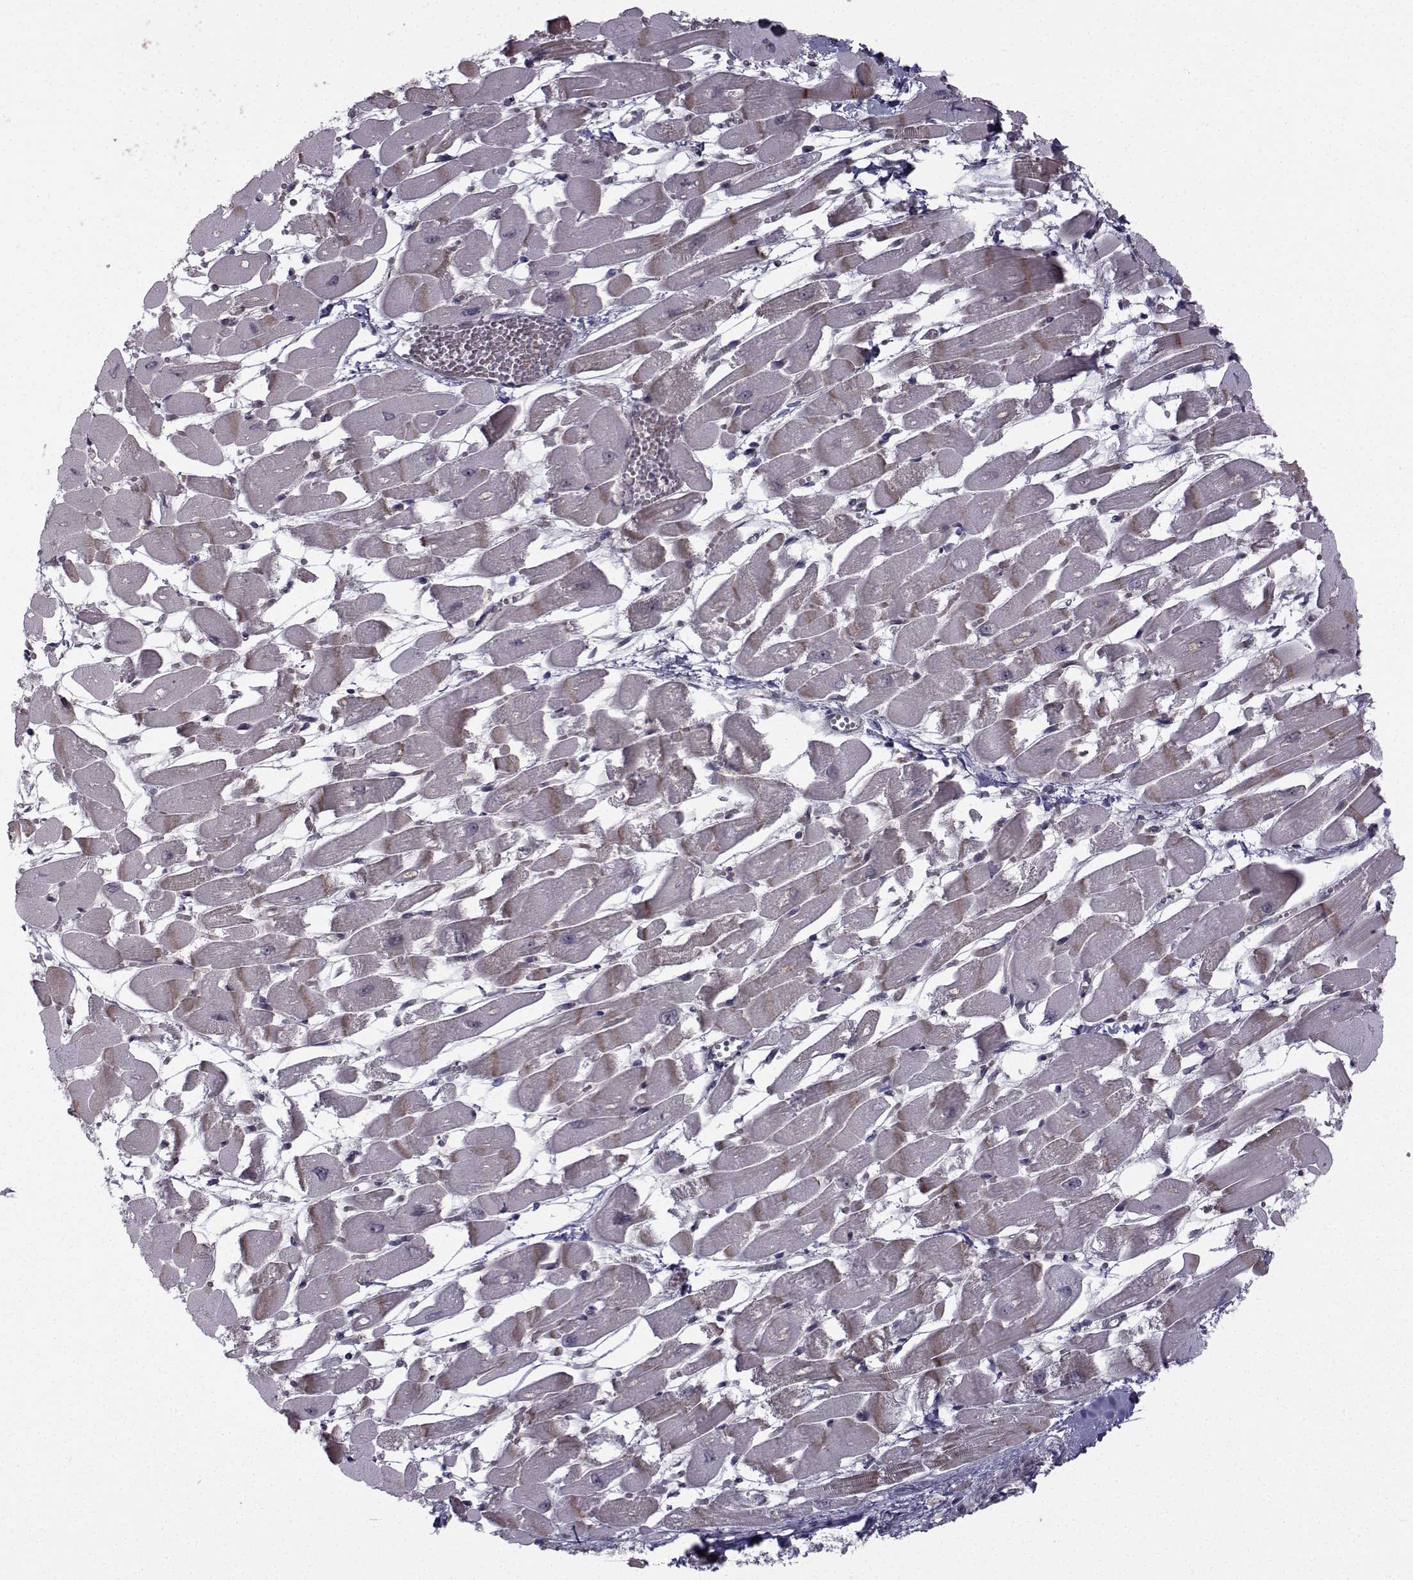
{"staining": {"intensity": "weak", "quantity": "<25%", "location": "cytoplasmic/membranous"}, "tissue": "heart muscle", "cell_type": "Cardiomyocytes", "image_type": "normal", "snomed": [{"axis": "morphology", "description": "Normal tissue, NOS"}, {"axis": "topography", "description": "Heart"}], "caption": "Immunohistochemistry histopathology image of benign heart muscle stained for a protein (brown), which shows no staining in cardiomyocytes. (DAB (3,3'-diaminobenzidine) immunohistochemistry (IHC) visualized using brightfield microscopy, high magnification).", "gene": "APC", "patient": {"sex": "female", "age": 52}}